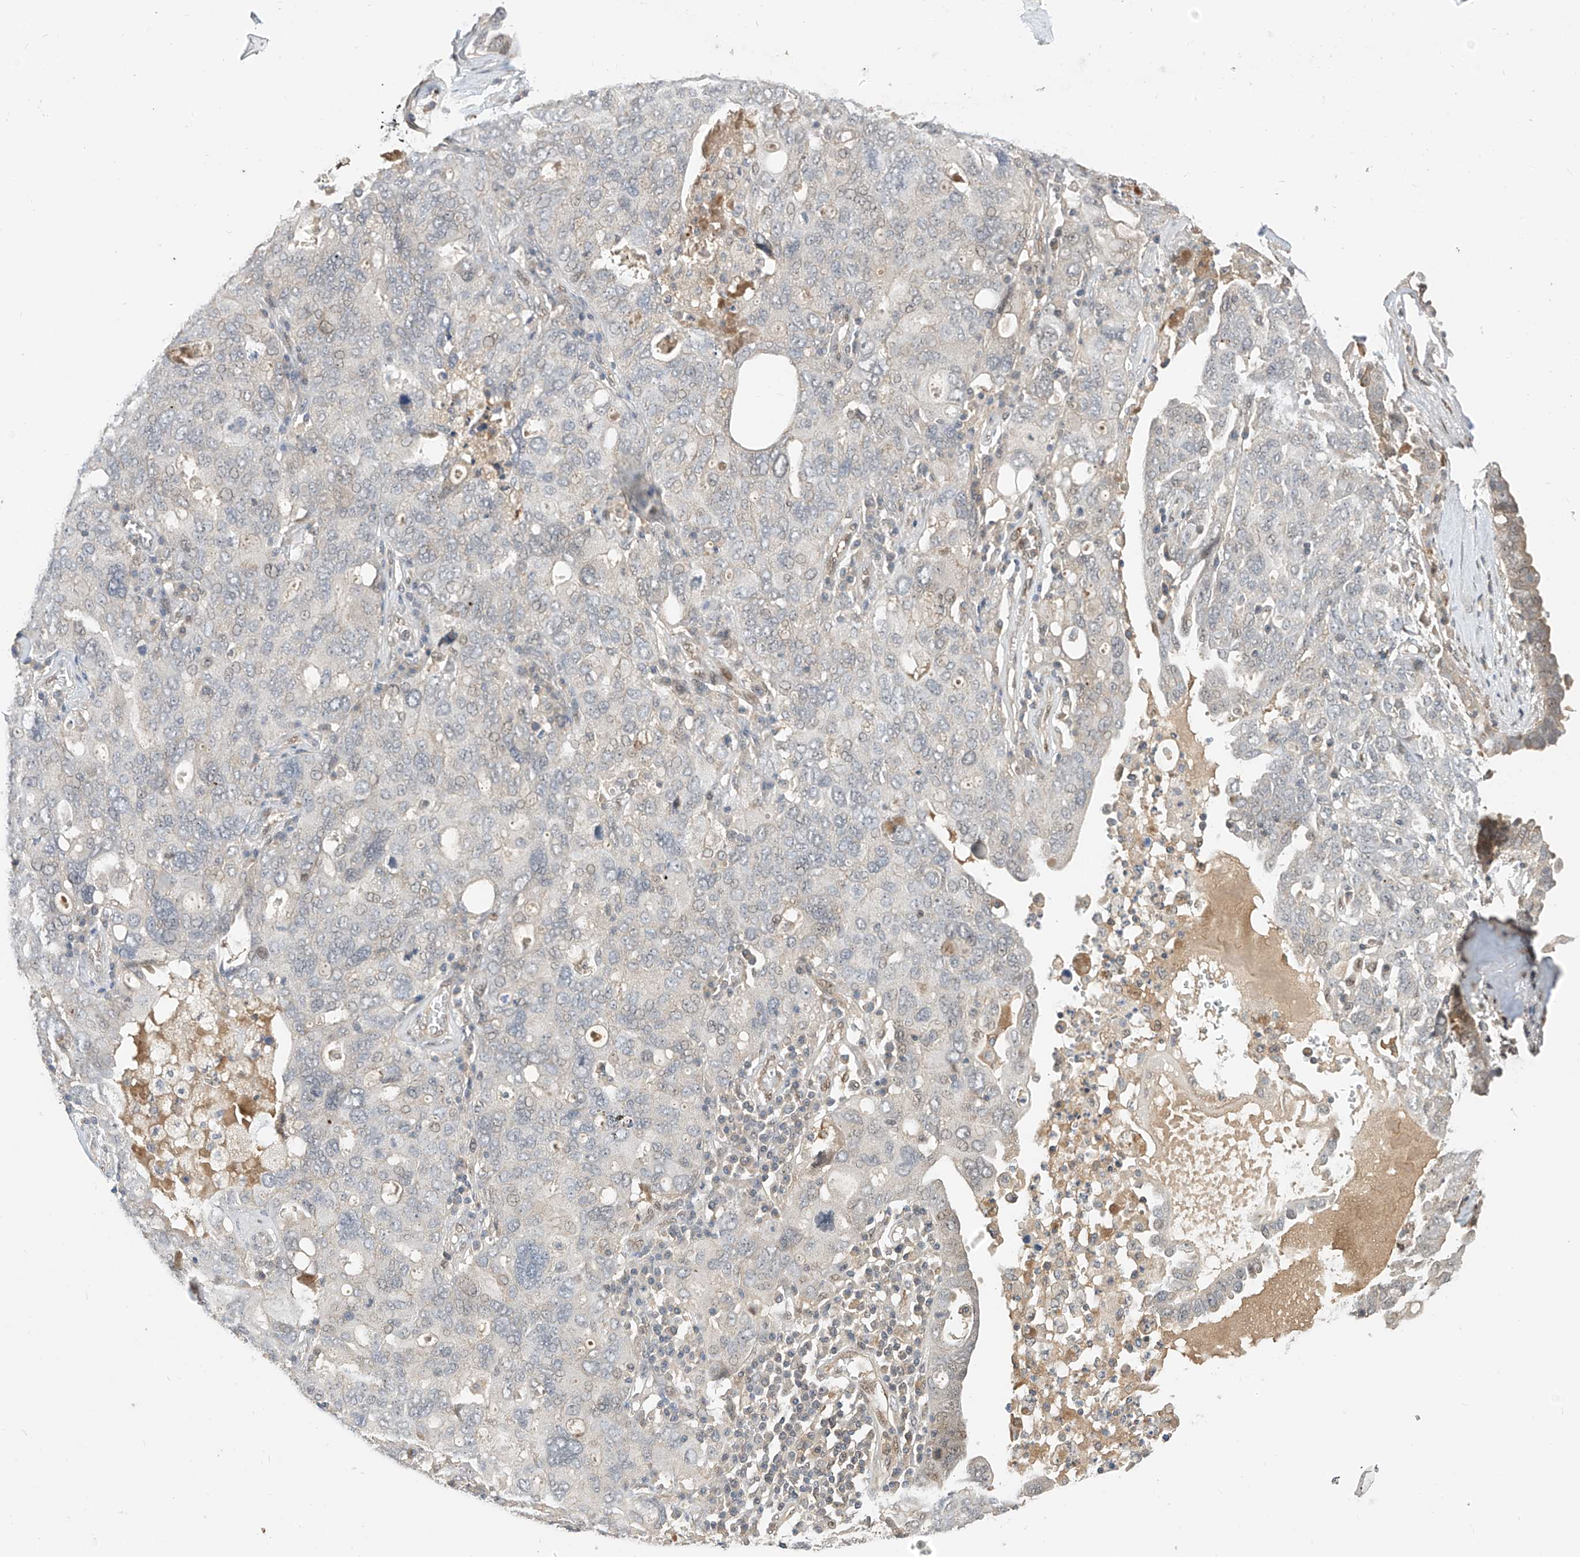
{"staining": {"intensity": "negative", "quantity": "none", "location": "none"}, "tissue": "ovarian cancer", "cell_type": "Tumor cells", "image_type": "cancer", "snomed": [{"axis": "morphology", "description": "Carcinoma, endometroid"}, {"axis": "topography", "description": "Ovary"}], "caption": "The immunohistochemistry (IHC) photomicrograph has no significant staining in tumor cells of endometroid carcinoma (ovarian) tissue.", "gene": "MRTFA", "patient": {"sex": "female", "age": 62}}